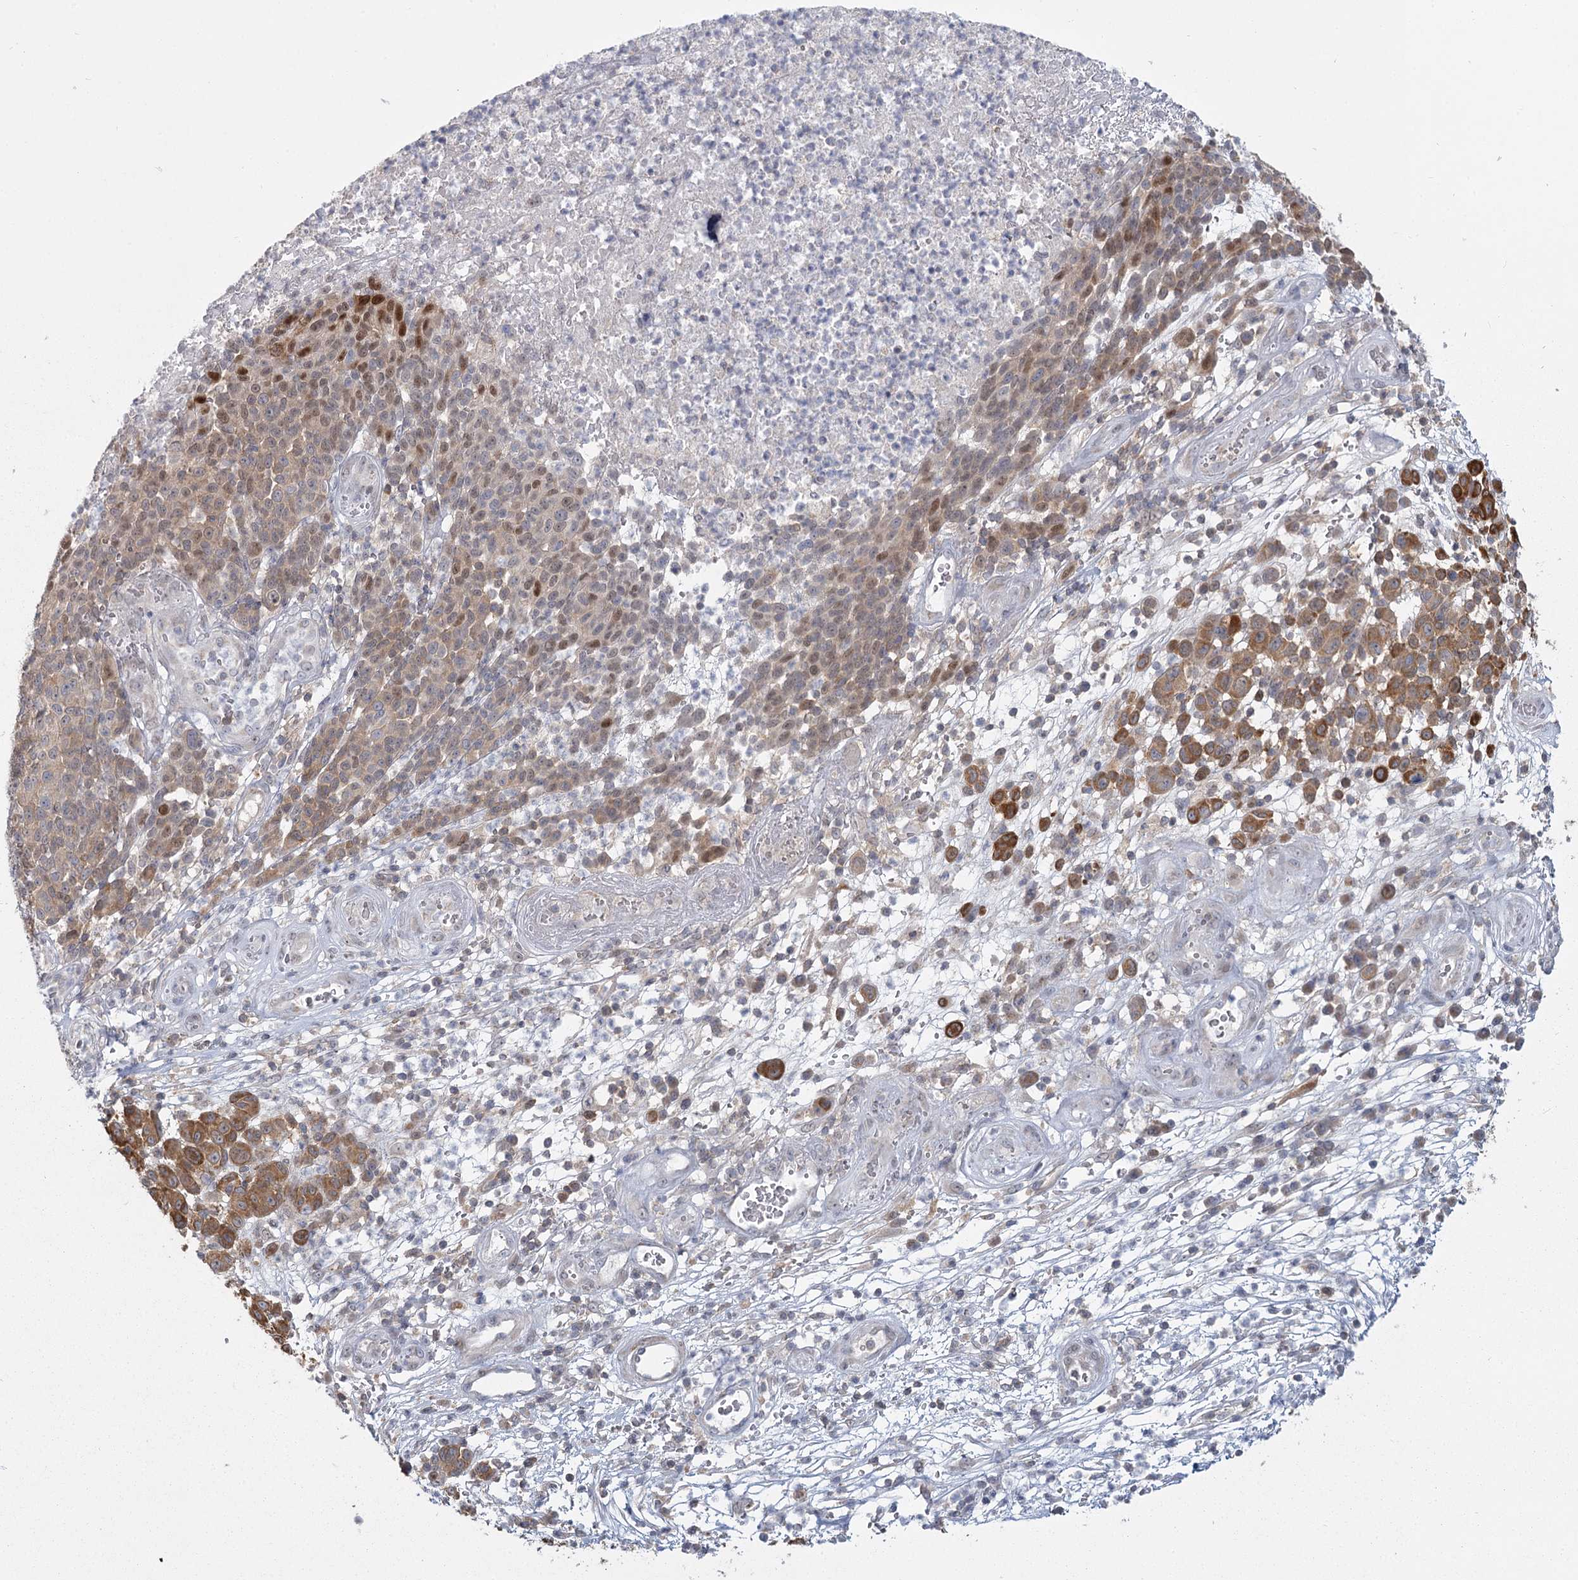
{"staining": {"intensity": "moderate", "quantity": "25%-75%", "location": "cytoplasmic/membranous,nuclear"}, "tissue": "melanoma", "cell_type": "Tumor cells", "image_type": "cancer", "snomed": [{"axis": "morphology", "description": "Malignant melanoma, NOS"}, {"axis": "topography", "description": "Skin"}], "caption": "A medium amount of moderate cytoplasmic/membranous and nuclear expression is present in approximately 25%-75% of tumor cells in melanoma tissue.", "gene": "USP11", "patient": {"sex": "male", "age": 49}}